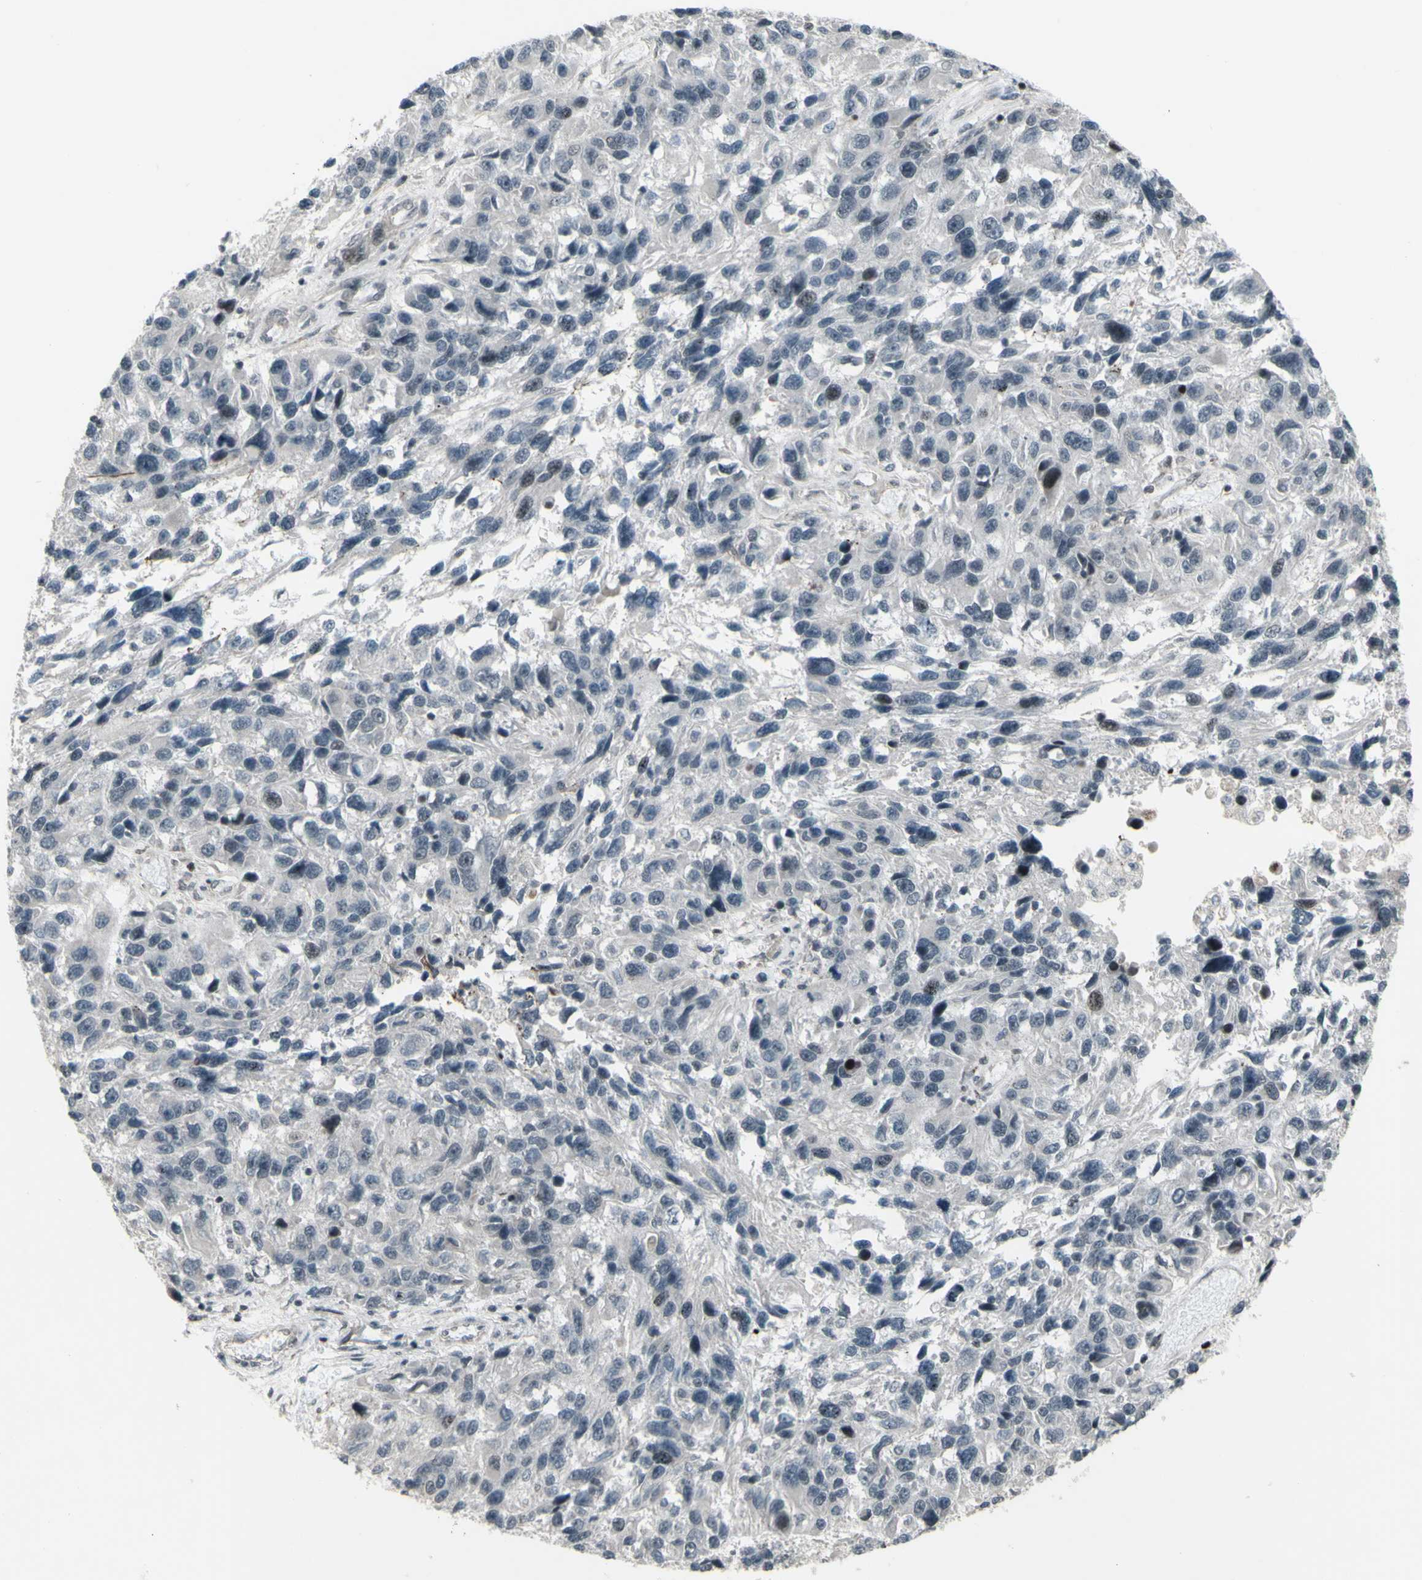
{"staining": {"intensity": "negative", "quantity": "none", "location": "none"}, "tissue": "melanoma", "cell_type": "Tumor cells", "image_type": "cancer", "snomed": [{"axis": "morphology", "description": "Malignant melanoma, NOS"}, {"axis": "topography", "description": "Skin"}], "caption": "Immunohistochemistry photomicrograph of human malignant melanoma stained for a protein (brown), which reveals no expression in tumor cells.", "gene": "SUPT6H", "patient": {"sex": "male", "age": 53}}